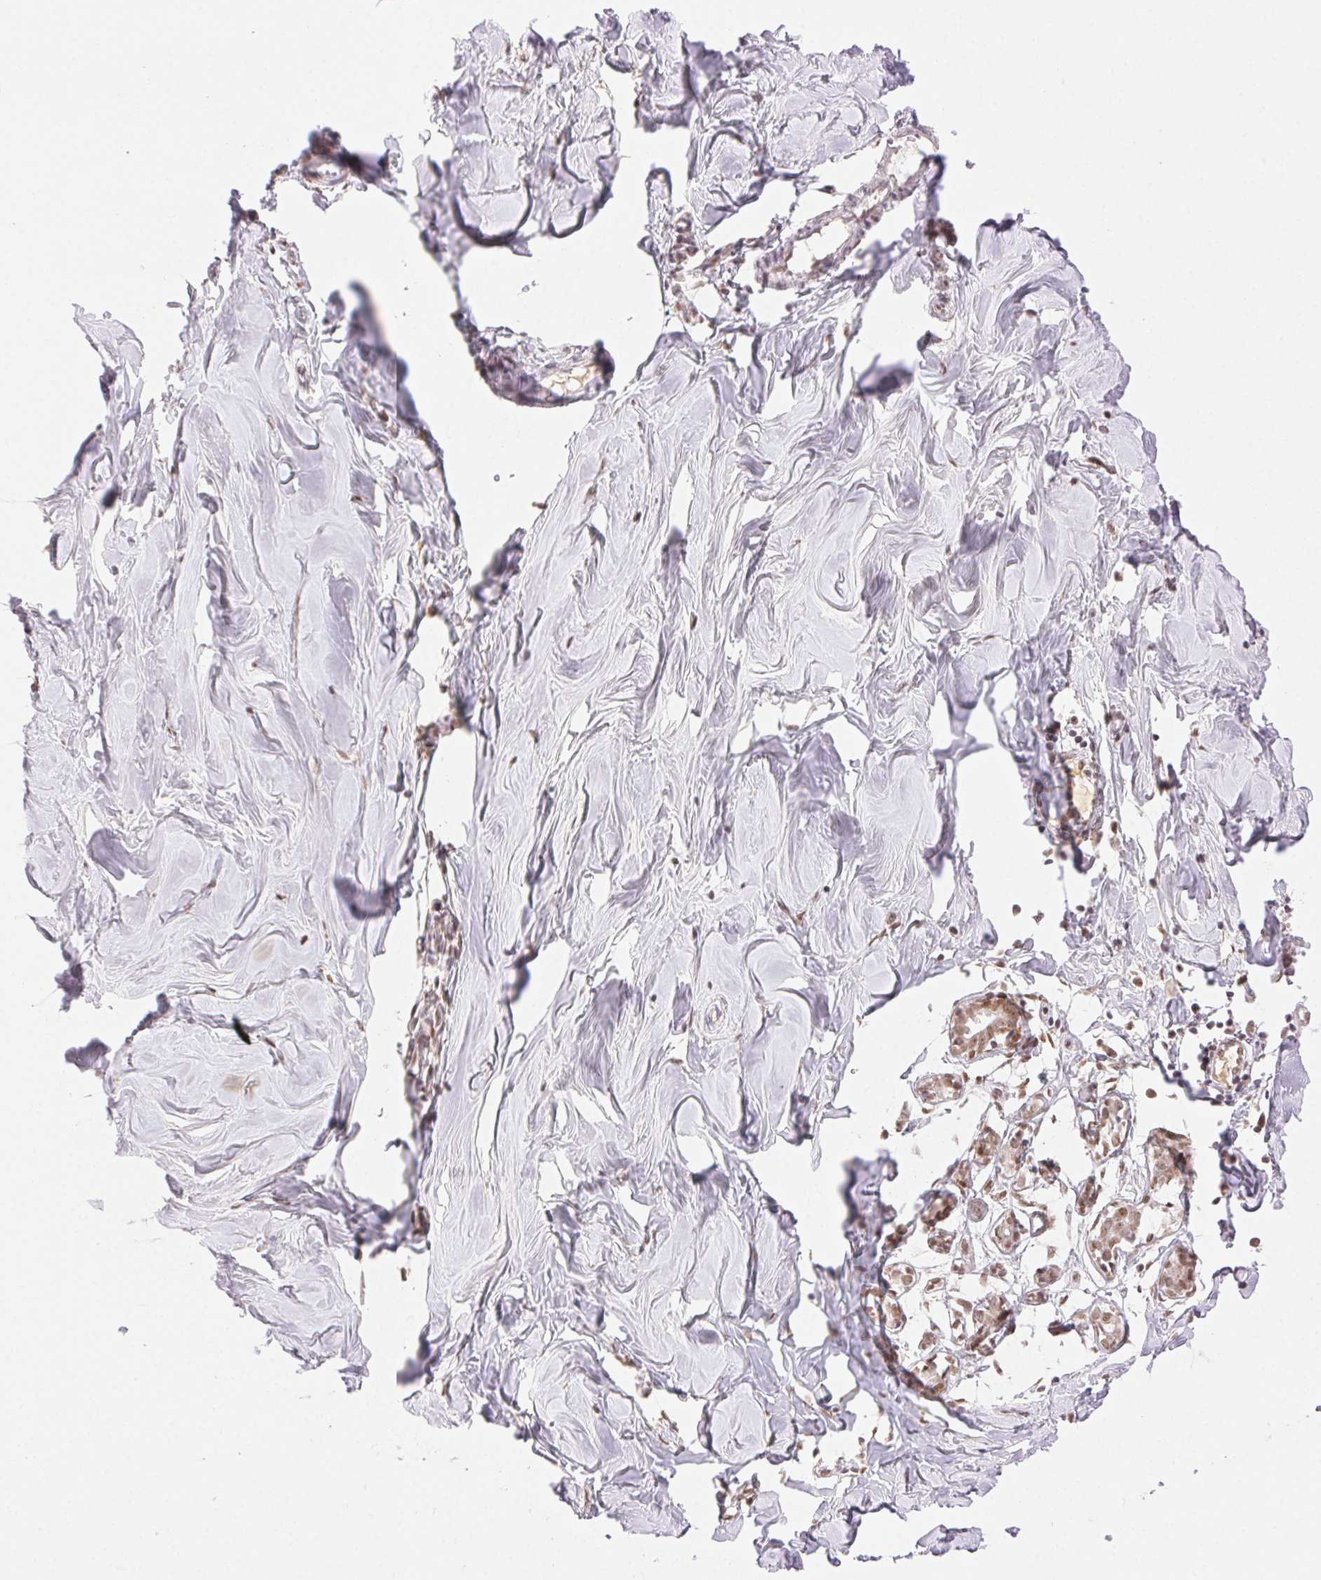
{"staining": {"intensity": "moderate", "quantity": "25%-75%", "location": "nuclear"}, "tissue": "breast", "cell_type": "Adipocytes", "image_type": "normal", "snomed": [{"axis": "morphology", "description": "Normal tissue, NOS"}, {"axis": "topography", "description": "Breast"}], "caption": "Moderate nuclear staining is present in approximately 25%-75% of adipocytes in benign breast. The staining was performed using DAB to visualize the protein expression in brown, while the nuclei were stained in blue with hematoxylin (Magnification: 20x).", "gene": "H2AZ1", "patient": {"sex": "female", "age": 27}}